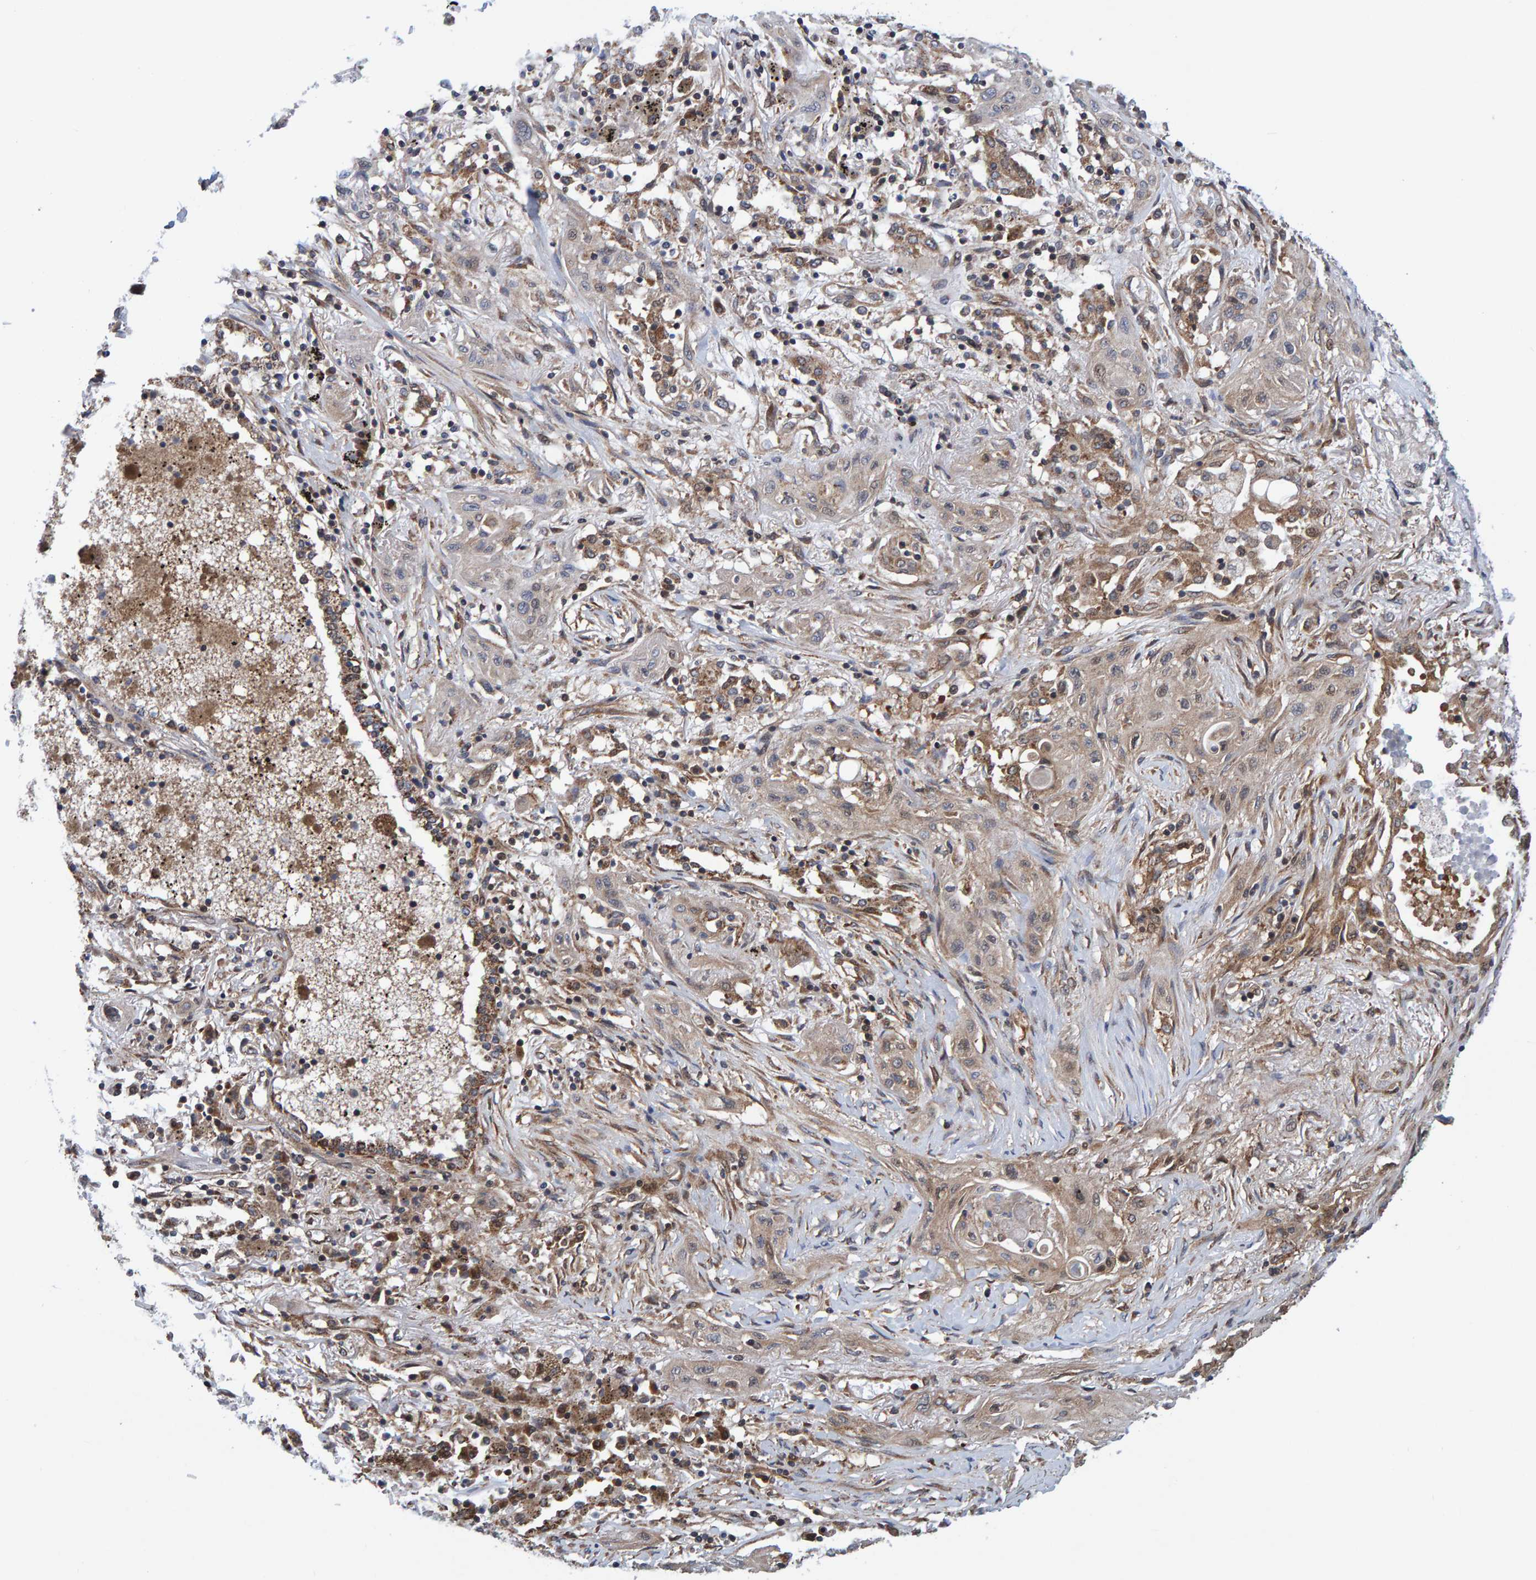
{"staining": {"intensity": "weak", "quantity": ">75%", "location": "cytoplasmic/membranous"}, "tissue": "lung cancer", "cell_type": "Tumor cells", "image_type": "cancer", "snomed": [{"axis": "morphology", "description": "Squamous cell carcinoma, NOS"}, {"axis": "topography", "description": "Lung"}], "caption": "This histopathology image reveals immunohistochemistry staining of lung squamous cell carcinoma, with low weak cytoplasmic/membranous staining in about >75% of tumor cells.", "gene": "SCRN2", "patient": {"sex": "female", "age": 47}}